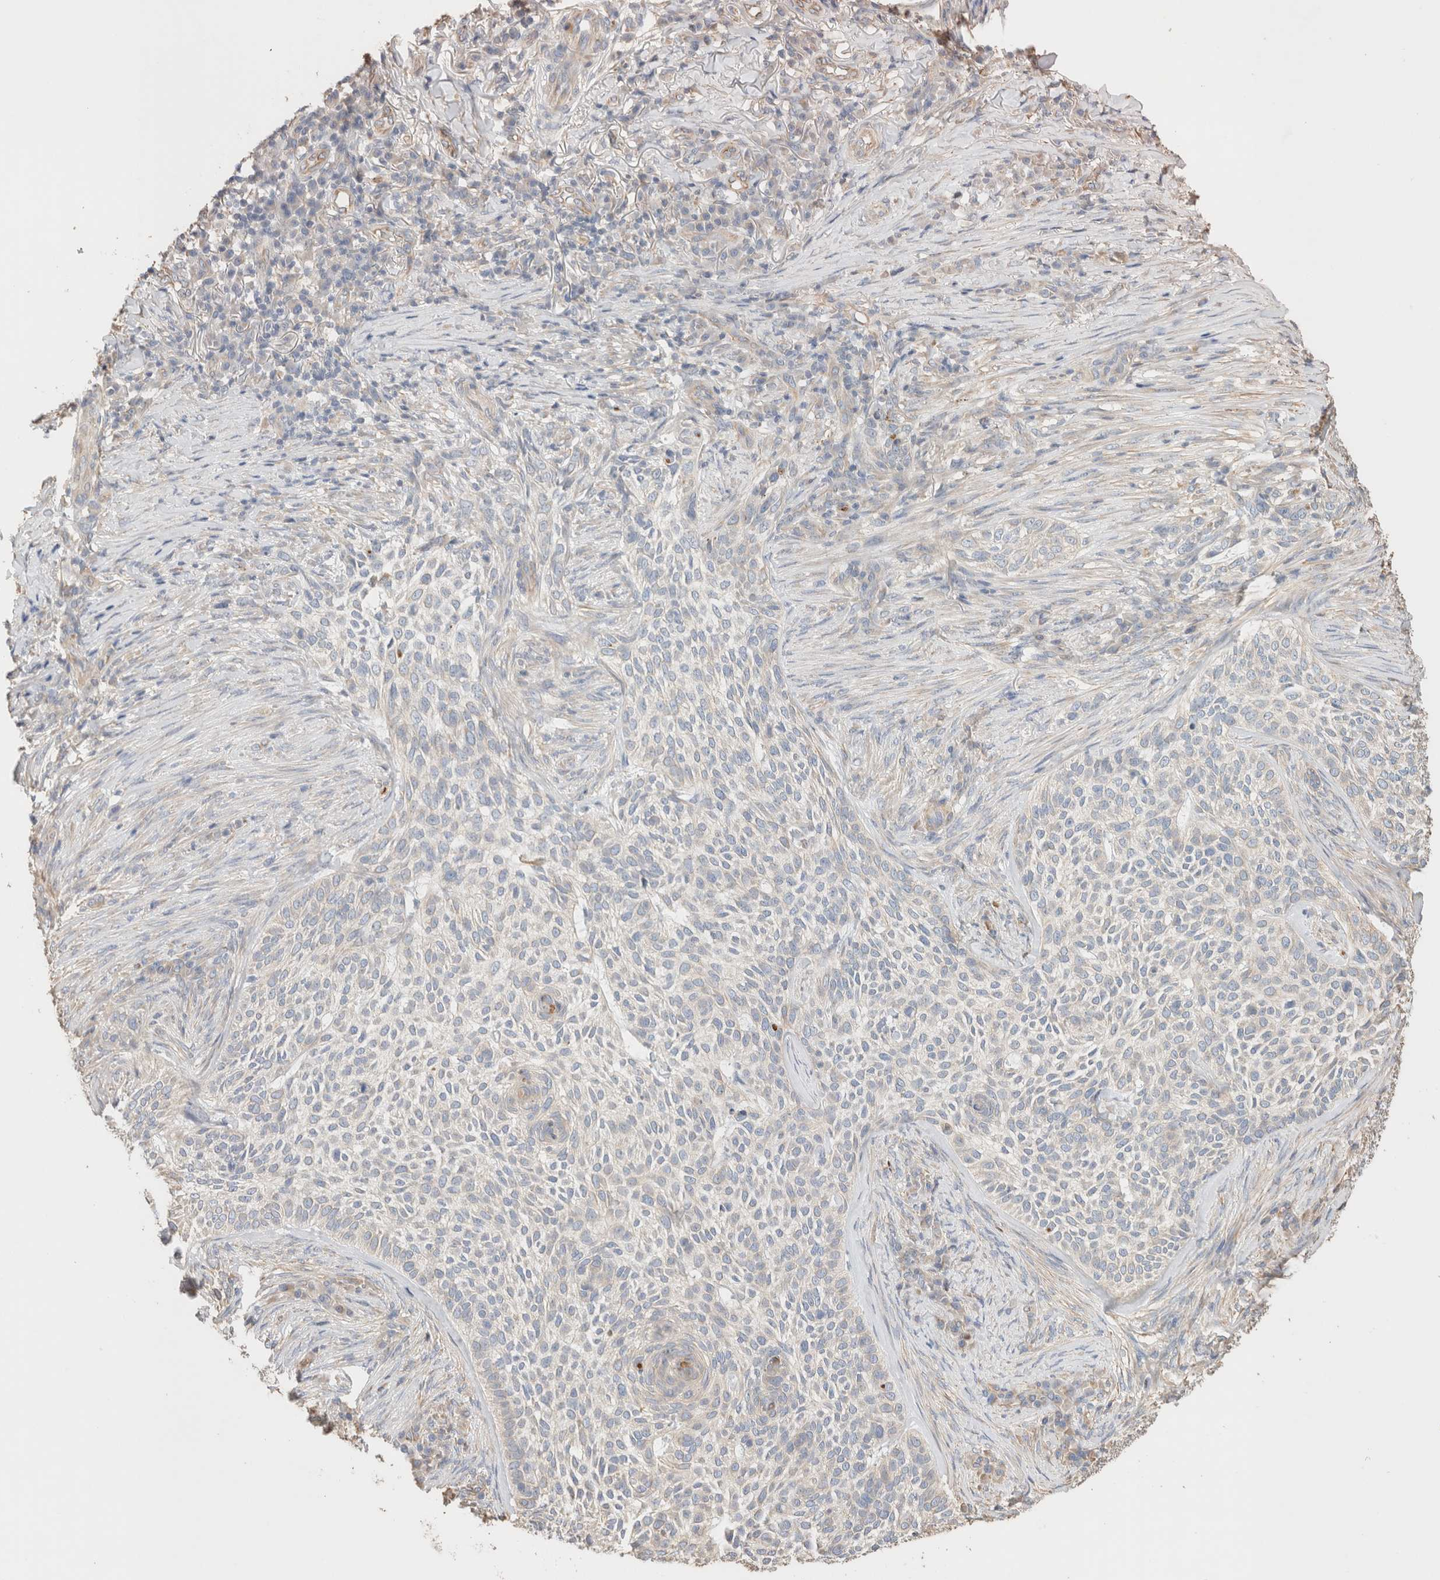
{"staining": {"intensity": "negative", "quantity": "none", "location": "none"}, "tissue": "skin cancer", "cell_type": "Tumor cells", "image_type": "cancer", "snomed": [{"axis": "morphology", "description": "Basal cell carcinoma"}, {"axis": "topography", "description": "Skin"}], "caption": "Immunohistochemical staining of human skin cancer (basal cell carcinoma) displays no significant positivity in tumor cells.", "gene": "PROS1", "patient": {"sex": "female", "age": 64}}